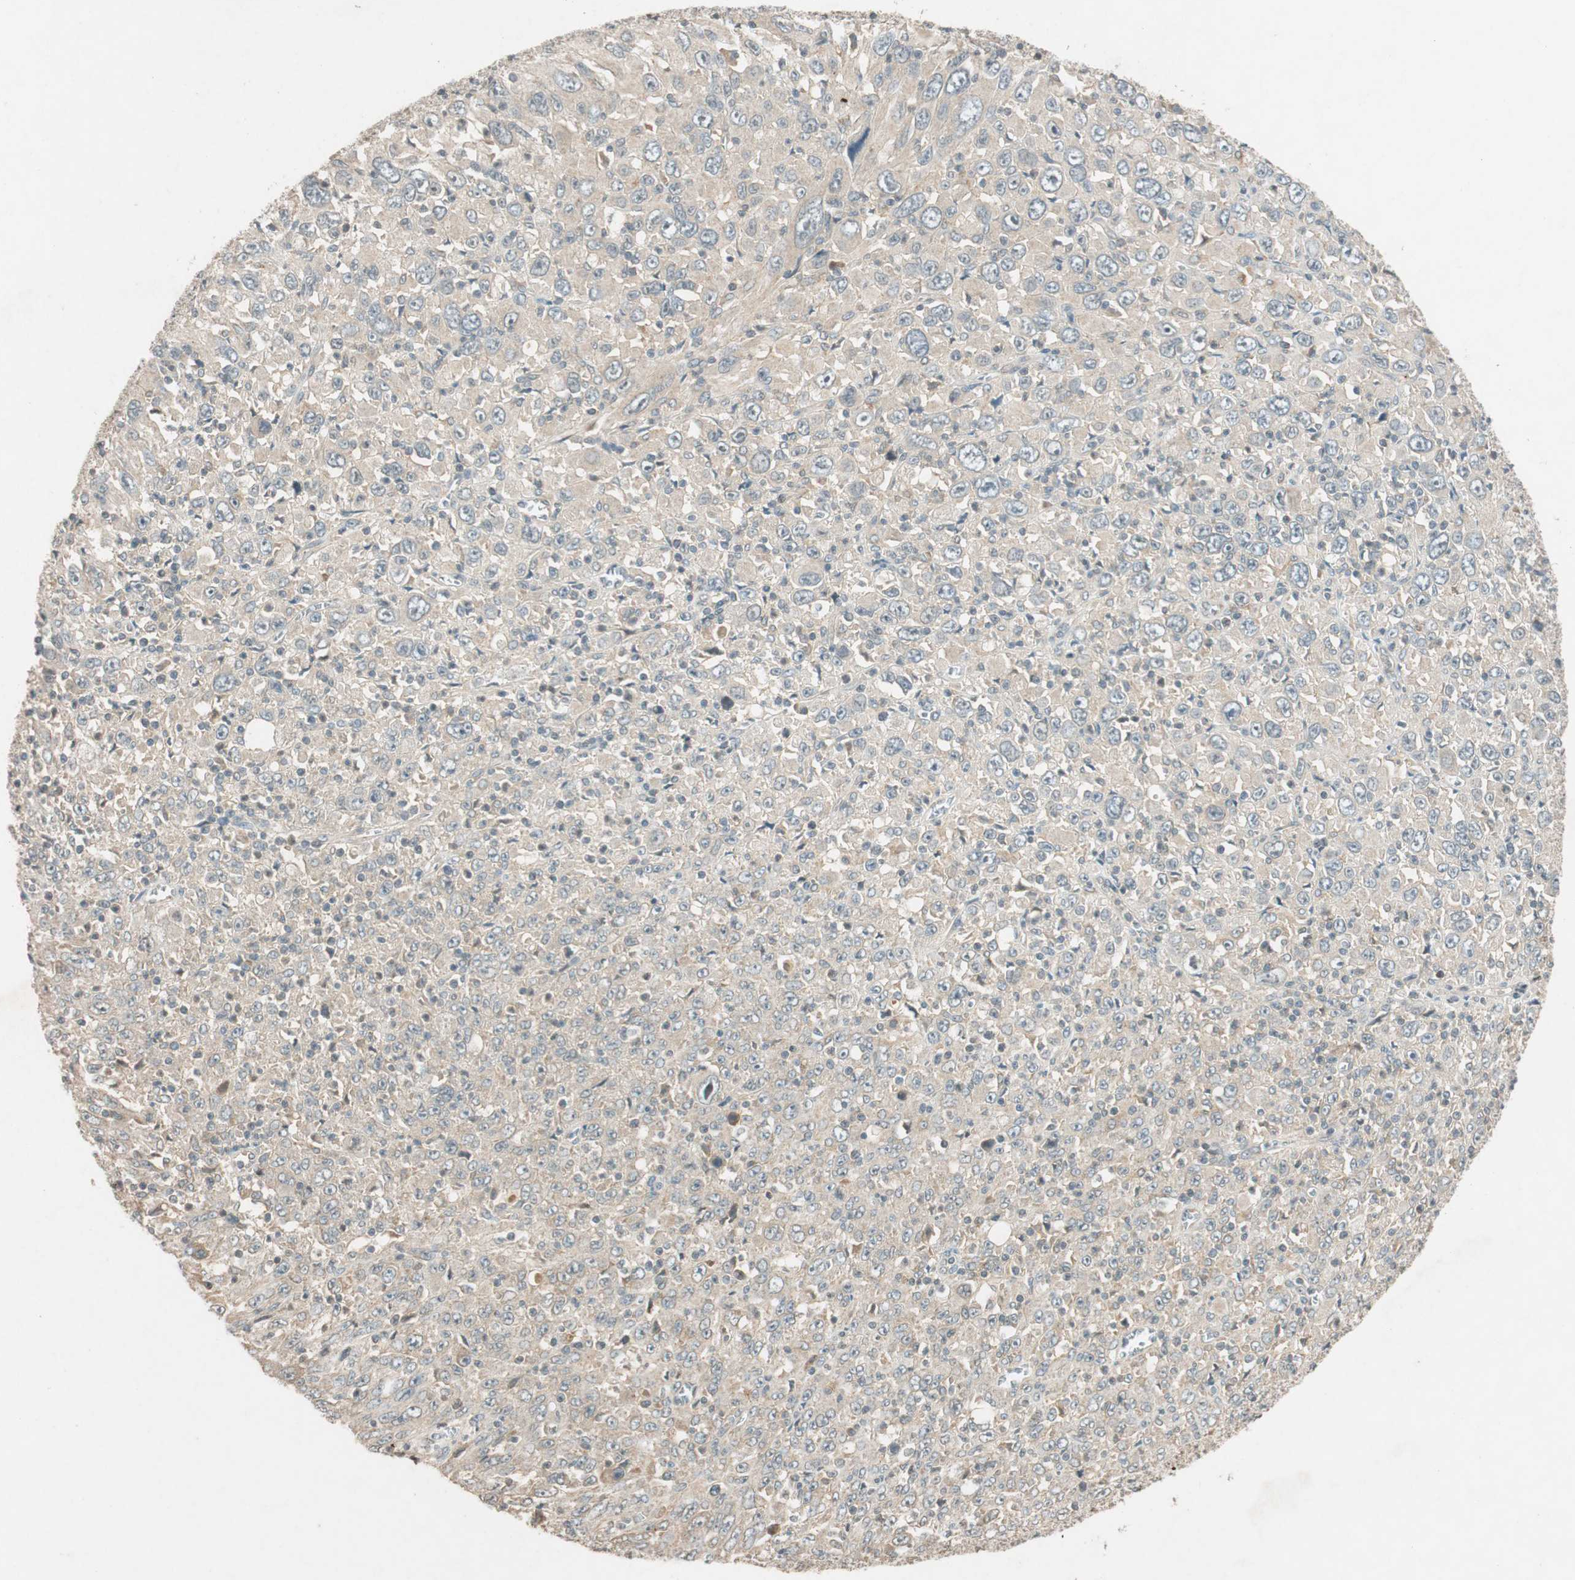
{"staining": {"intensity": "weak", "quantity": ">75%", "location": "cytoplasmic/membranous"}, "tissue": "melanoma", "cell_type": "Tumor cells", "image_type": "cancer", "snomed": [{"axis": "morphology", "description": "Malignant melanoma, Metastatic site"}, {"axis": "topography", "description": "Skin"}], "caption": "An immunohistochemistry (IHC) micrograph of neoplastic tissue is shown. Protein staining in brown shows weak cytoplasmic/membranous positivity in melanoma within tumor cells.", "gene": "GLB1", "patient": {"sex": "female", "age": 56}}